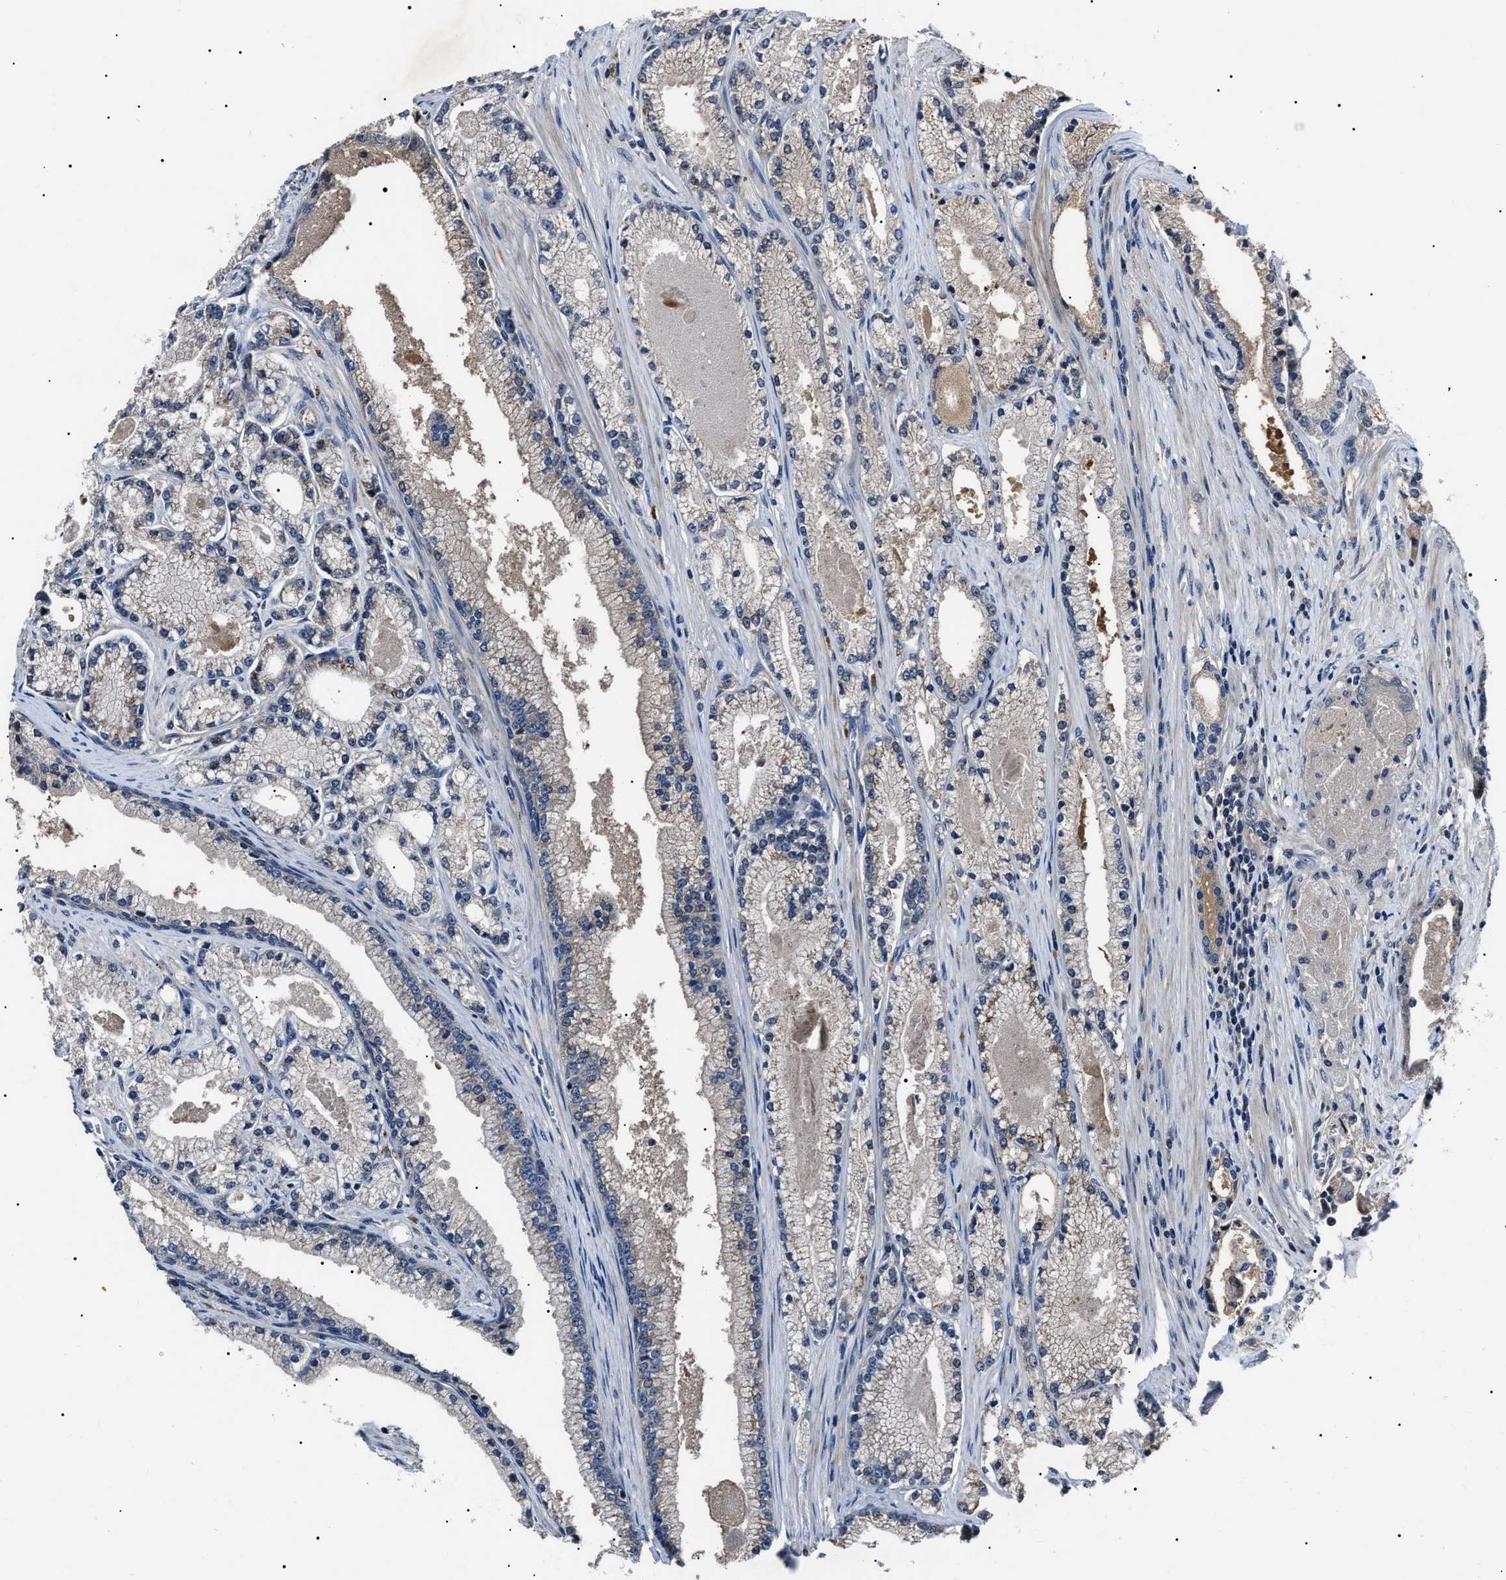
{"staining": {"intensity": "negative", "quantity": "none", "location": "none"}, "tissue": "prostate cancer", "cell_type": "Tumor cells", "image_type": "cancer", "snomed": [{"axis": "morphology", "description": "Adenocarcinoma, High grade"}, {"axis": "topography", "description": "Prostate"}], "caption": "This is an IHC photomicrograph of prostate high-grade adenocarcinoma. There is no expression in tumor cells.", "gene": "IFT81", "patient": {"sex": "male", "age": 71}}